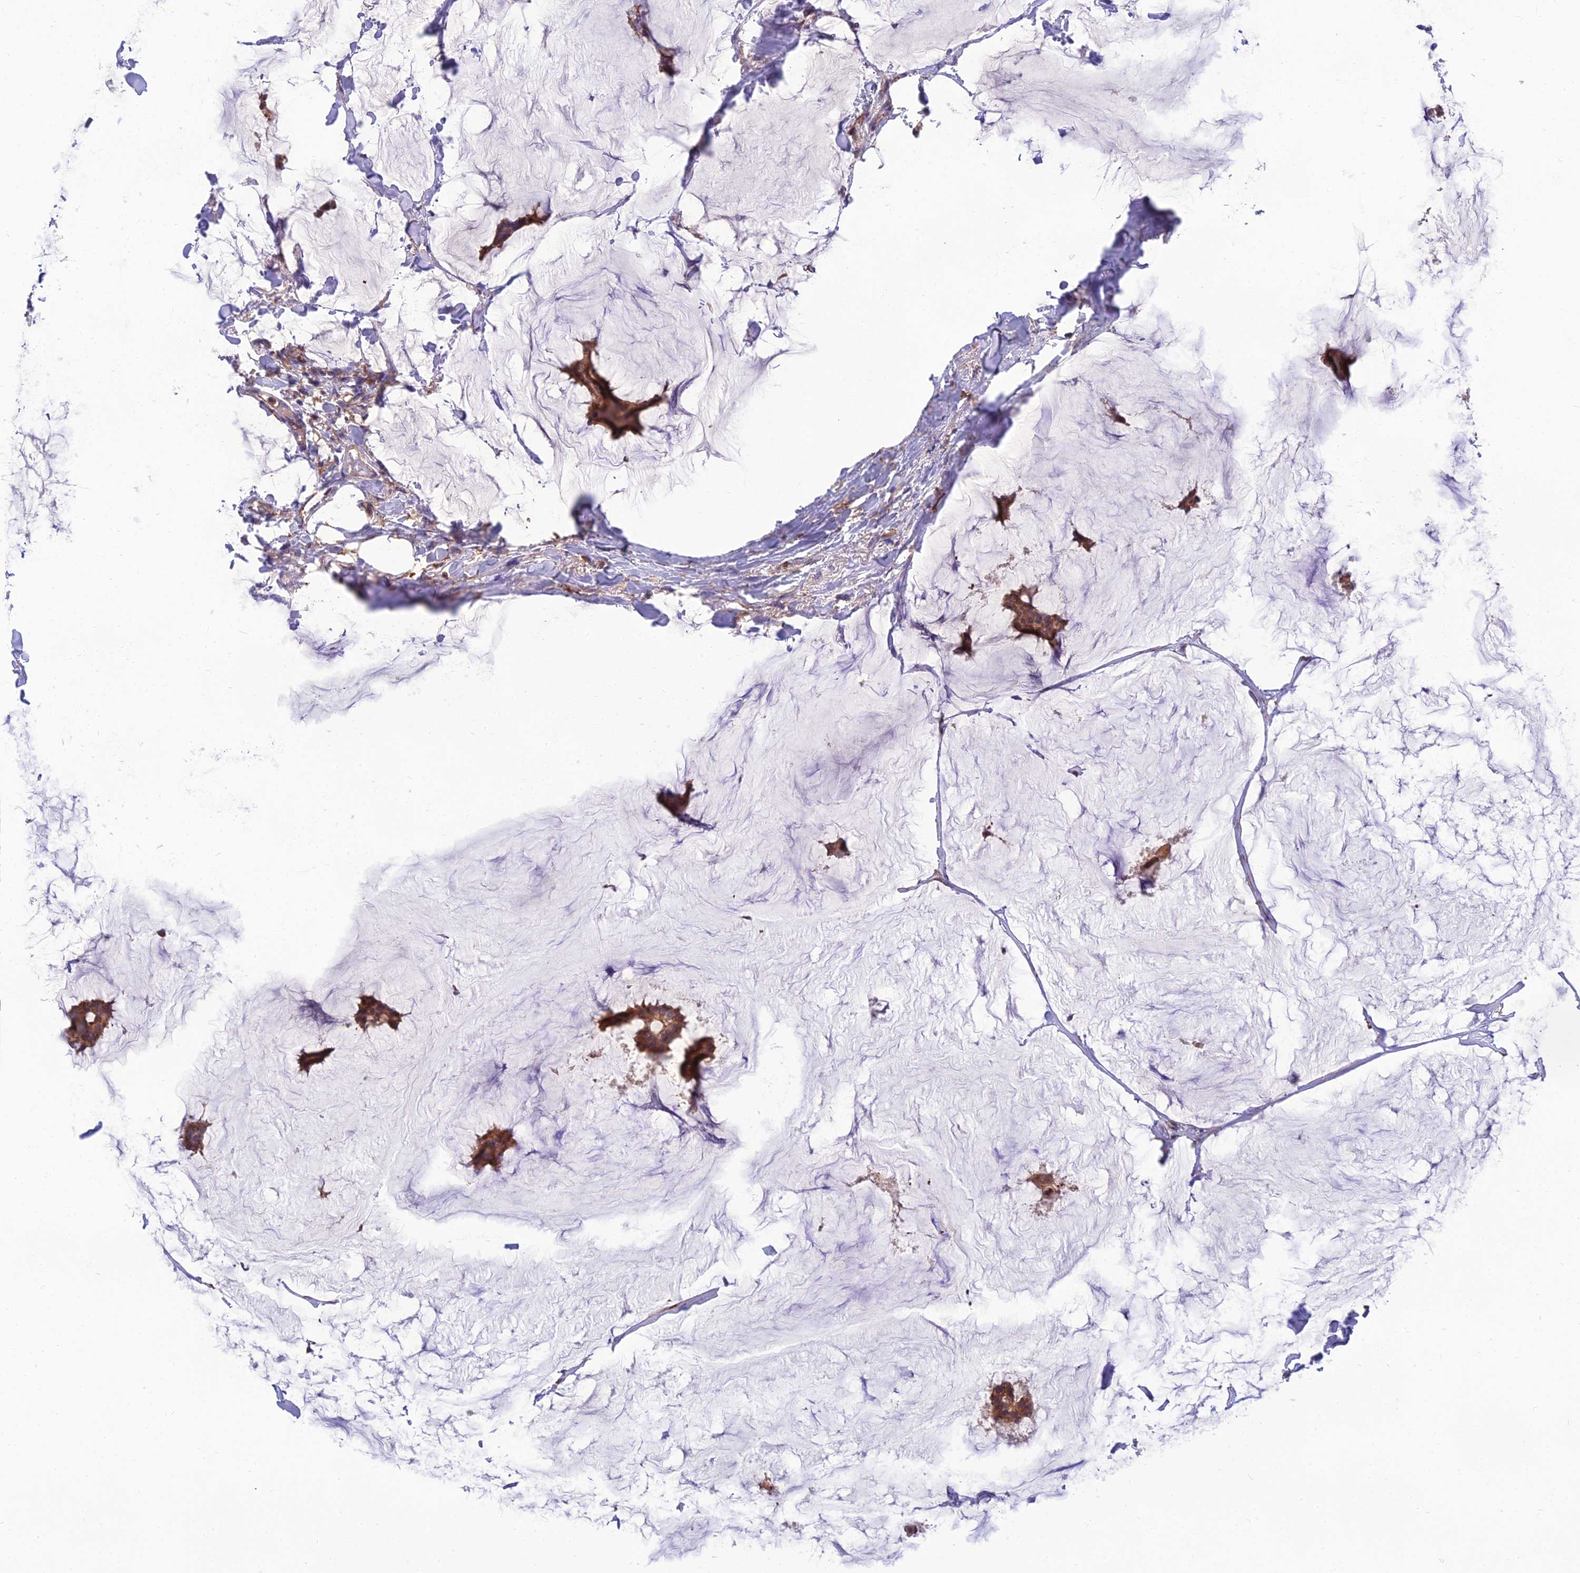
{"staining": {"intensity": "moderate", "quantity": ">75%", "location": "cytoplasmic/membranous"}, "tissue": "breast cancer", "cell_type": "Tumor cells", "image_type": "cancer", "snomed": [{"axis": "morphology", "description": "Duct carcinoma"}, {"axis": "topography", "description": "Breast"}], "caption": "Immunohistochemistry staining of breast cancer (invasive ductal carcinoma), which displays medium levels of moderate cytoplasmic/membranous positivity in approximately >75% of tumor cells indicating moderate cytoplasmic/membranous protein expression. The staining was performed using DAB (3,3'-diaminobenzidine) (brown) for protein detection and nuclei were counterstained in hematoxylin (blue).", "gene": "UMAD1", "patient": {"sex": "female", "age": 93}}